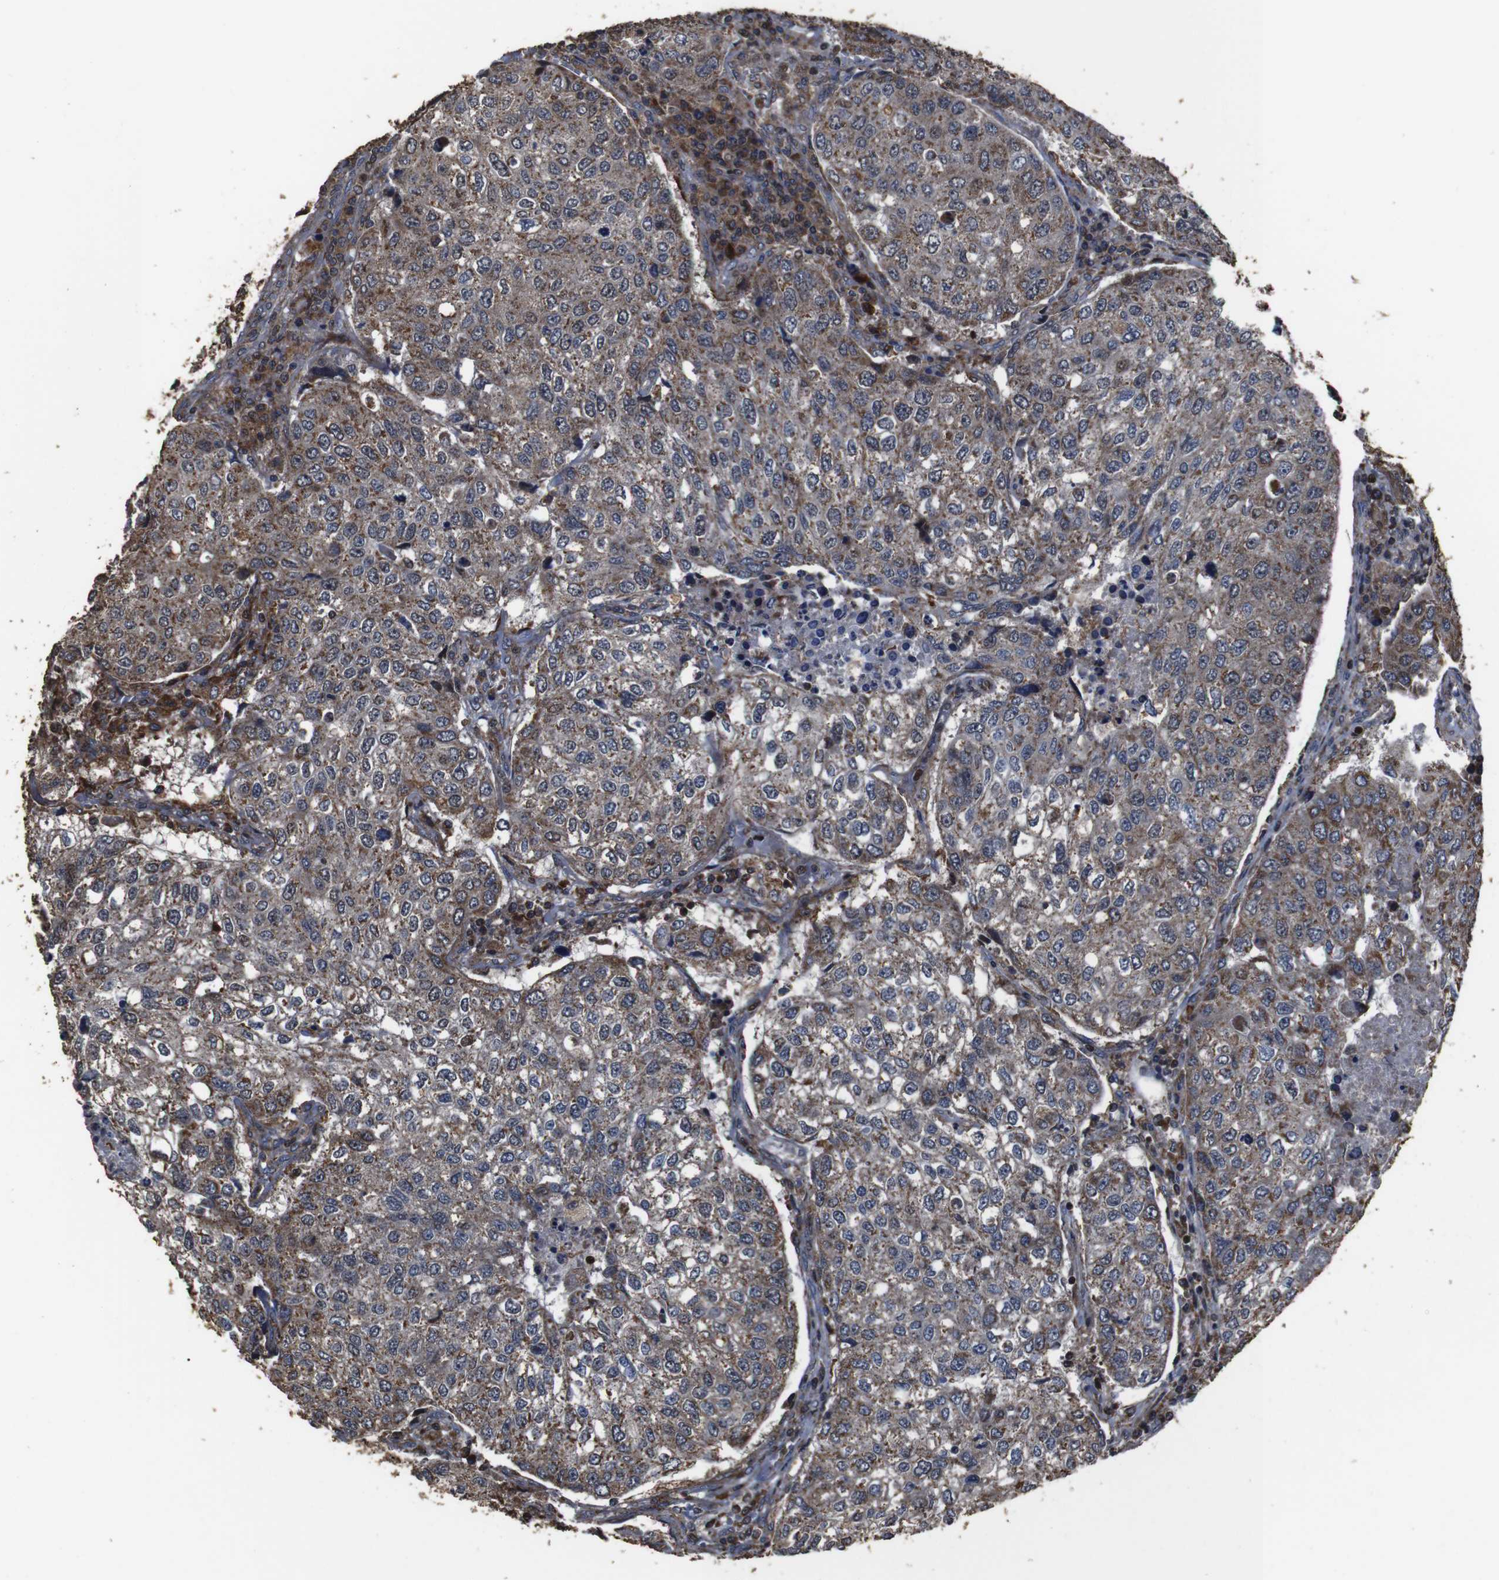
{"staining": {"intensity": "moderate", "quantity": ">75%", "location": "cytoplasmic/membranous"}, "tissue": "urothelial cancer", "cell_type": "Tumor cells", "image_type": "cancer", "snomed": [{"axis": "morphology", "description": "Urothelial carcinoma, High grade"}, {"axis": "topography", "description": "Lymph node"}, {"axis": "topography", "description": "Urinary bladder"}], "caption": "This is a photomicrograph of immunohistochemistry (IHC) staining of high-grade urothelial carcinoma, which shows moderate expression in the cytoplasmic/membranous of tumor cells.", "gene": "SNN", "patient": {"sex": "male", "age": 51}}